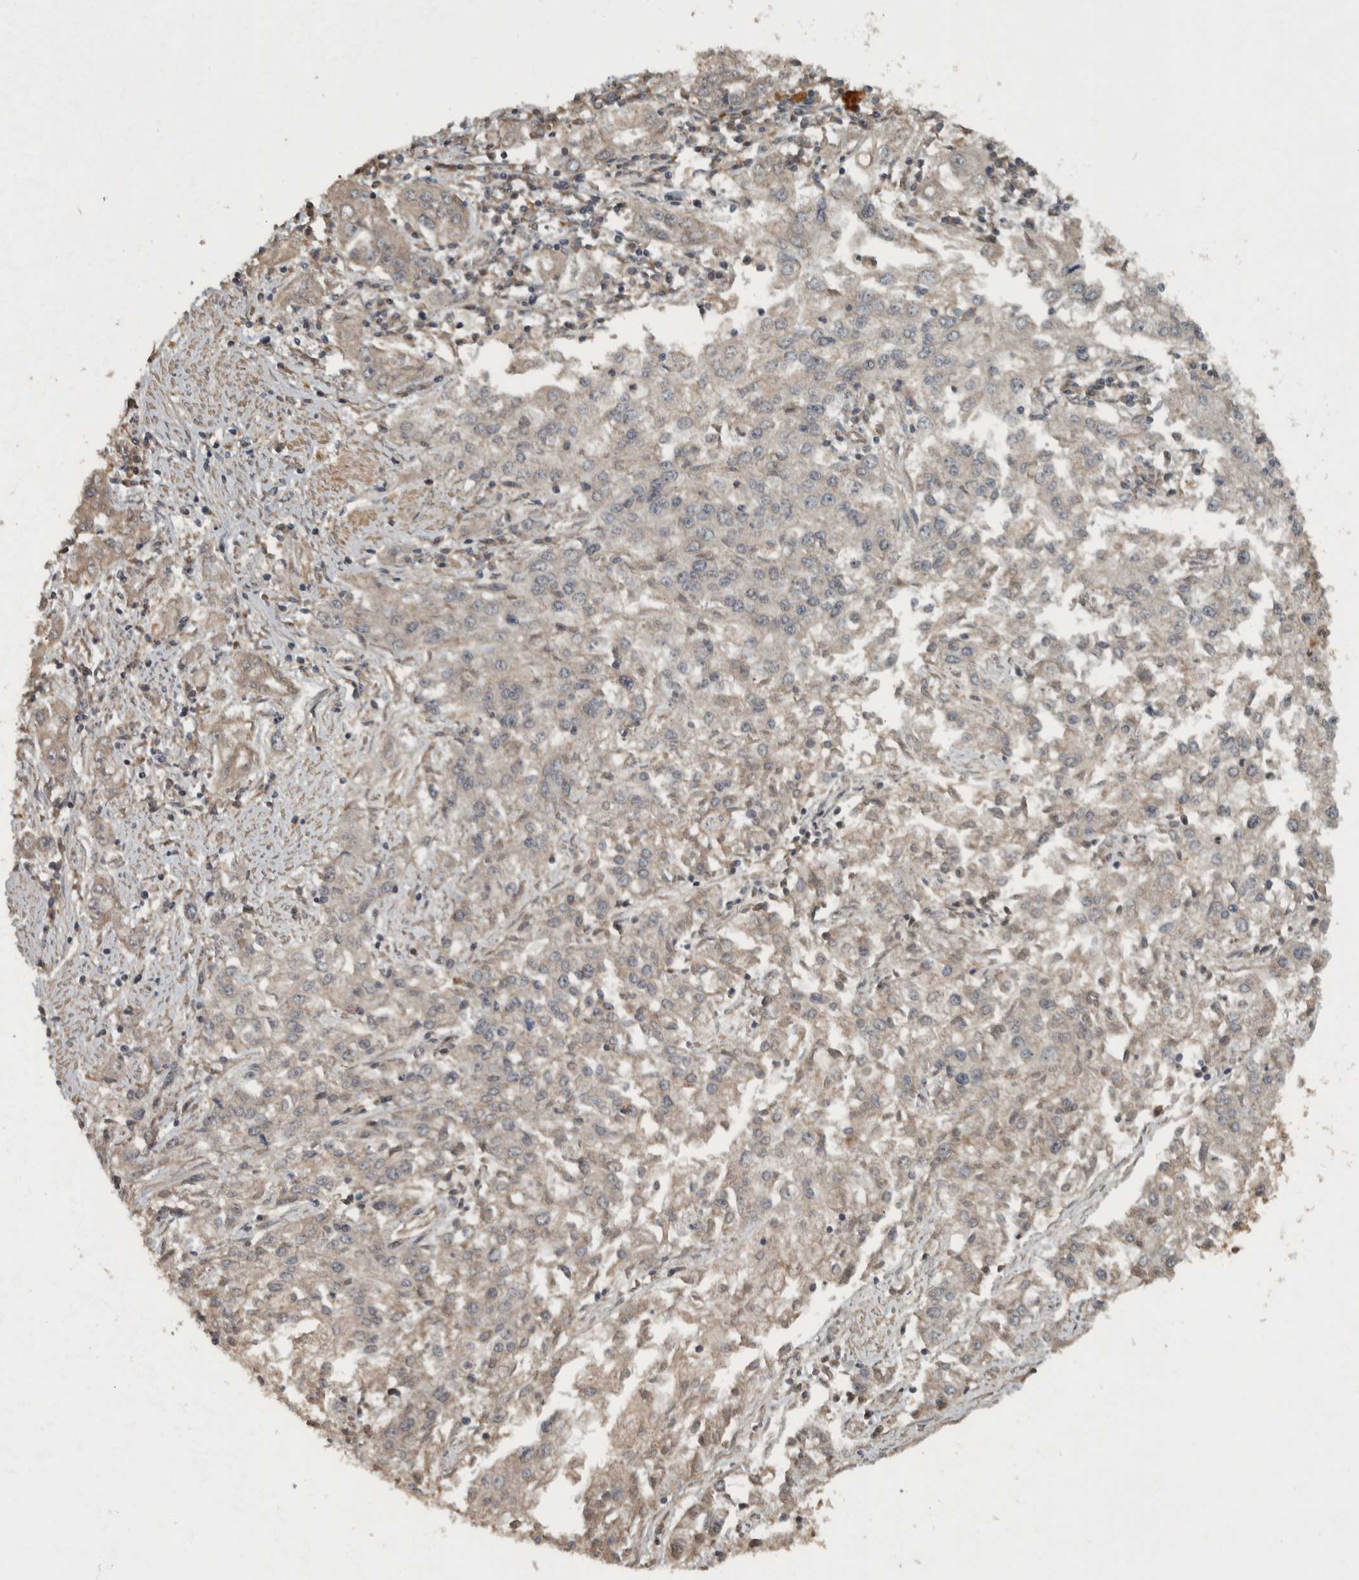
{"staining": {"intensity": "negative", "quantity": "none", "location": "none"}, "tissue": "endometrial cancer", "cell_type": "Tumor cells", "image_type": "cancer", "snomed": [{"axis": "morphology", "description": "Adenocarcinoma, NOS"}, {"axis": "topography", "description": "Endometrium"}], "caption": "A micrograph of endometrial cancer stained for a protein shows no brown staining in tumor cells.", "gene": "KIFAP3", "patient": {"sex": "female", "age": 49}}